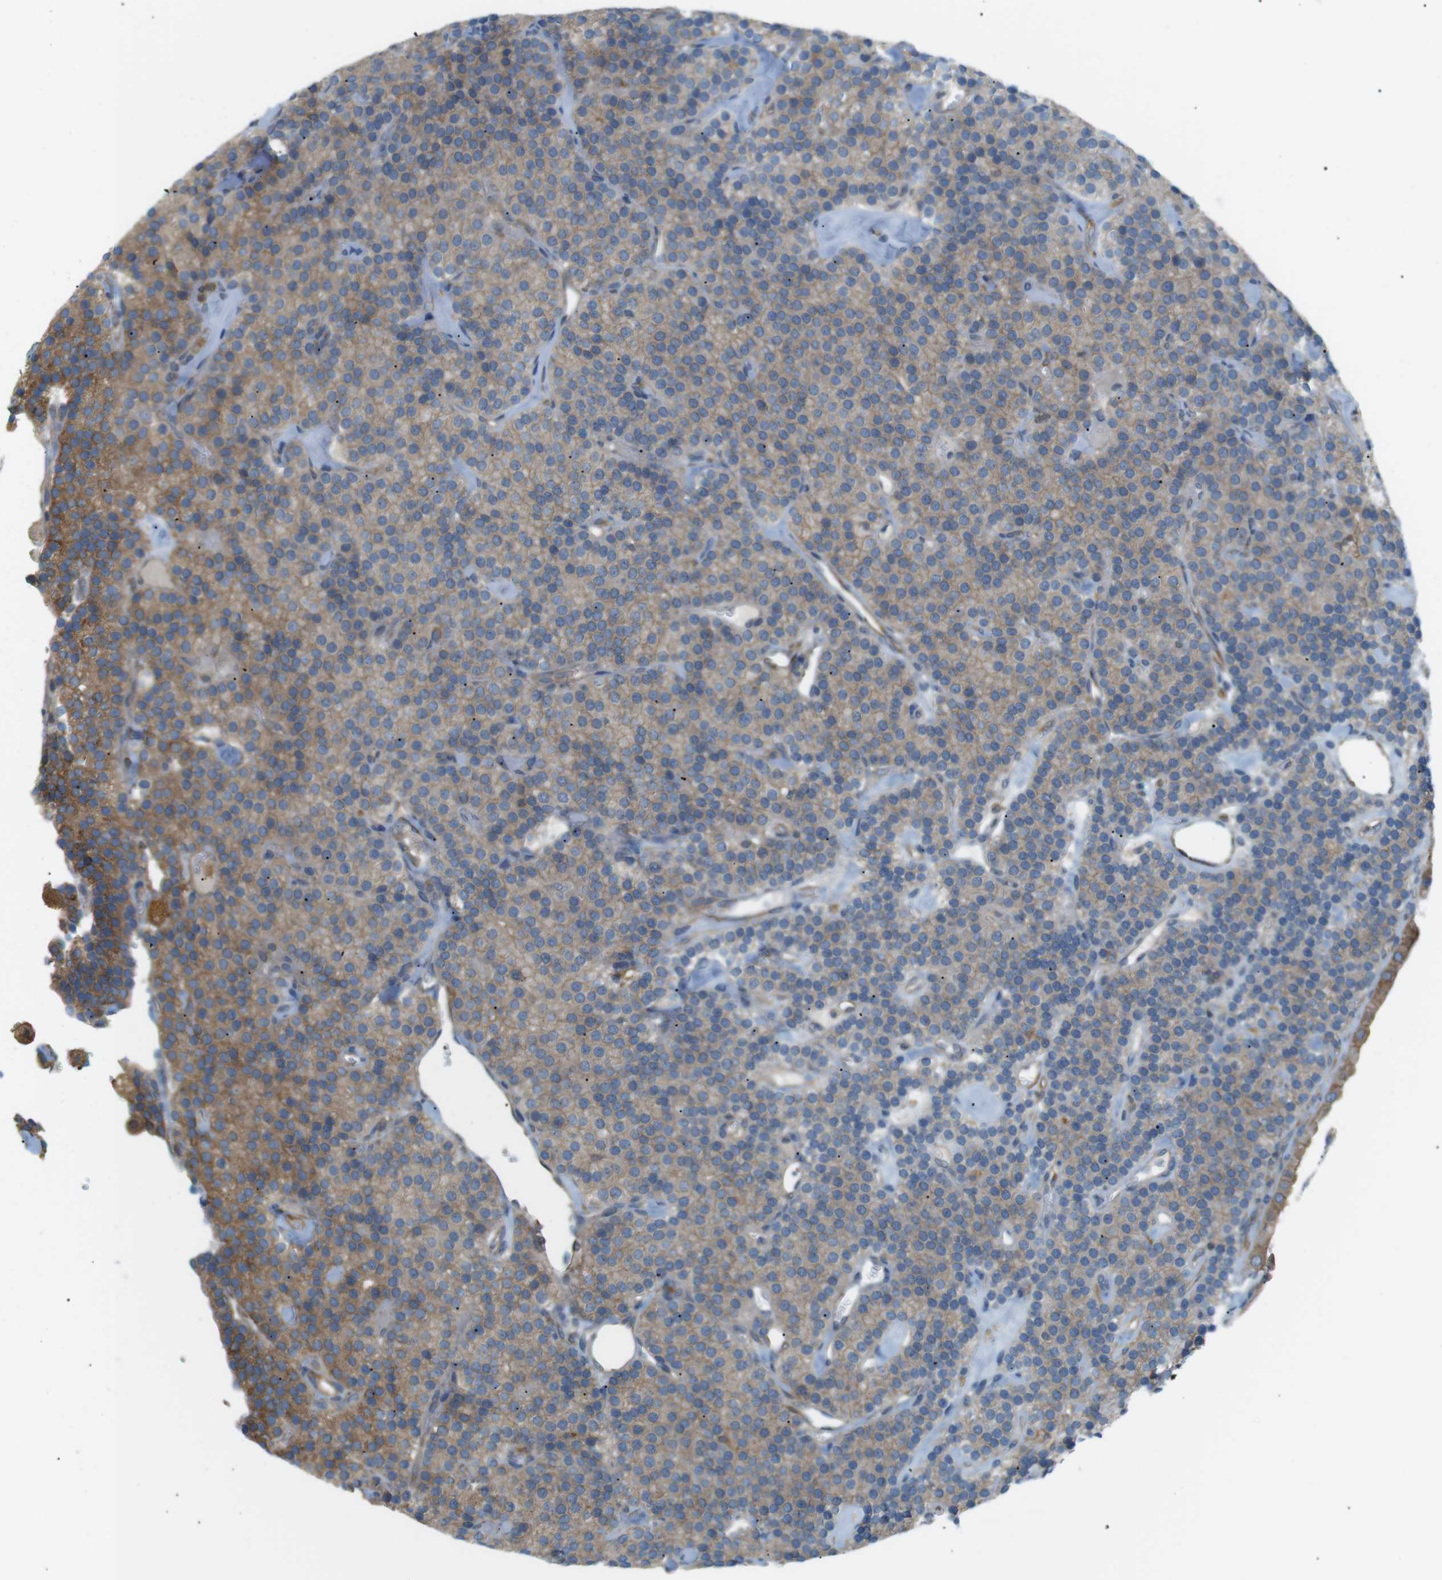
{"staining": {"intensity": "moderate", "quantity": "<25%", "location": "cytoplasmic/membranous"}, "tissue": "parathyroid gland", "cell_type": "Glandular cells", "image_type": "normal", "snomed": [{"axis": "morphology", "description": "Normal tissue, NOS"}, {"axis": "morphology", "description": "Adenoma, NOS"}, {"axis": "topography", "description": "Parathyroid gland"}], "caption": "The image demonstrates staining of unremarkable parathyroid gland, revealing moderate cytoplasmic/membranous protein staining (brown color) within glandular cells.", "gene": "PEPD", "patient": {"sex": "female", "age": 86}}